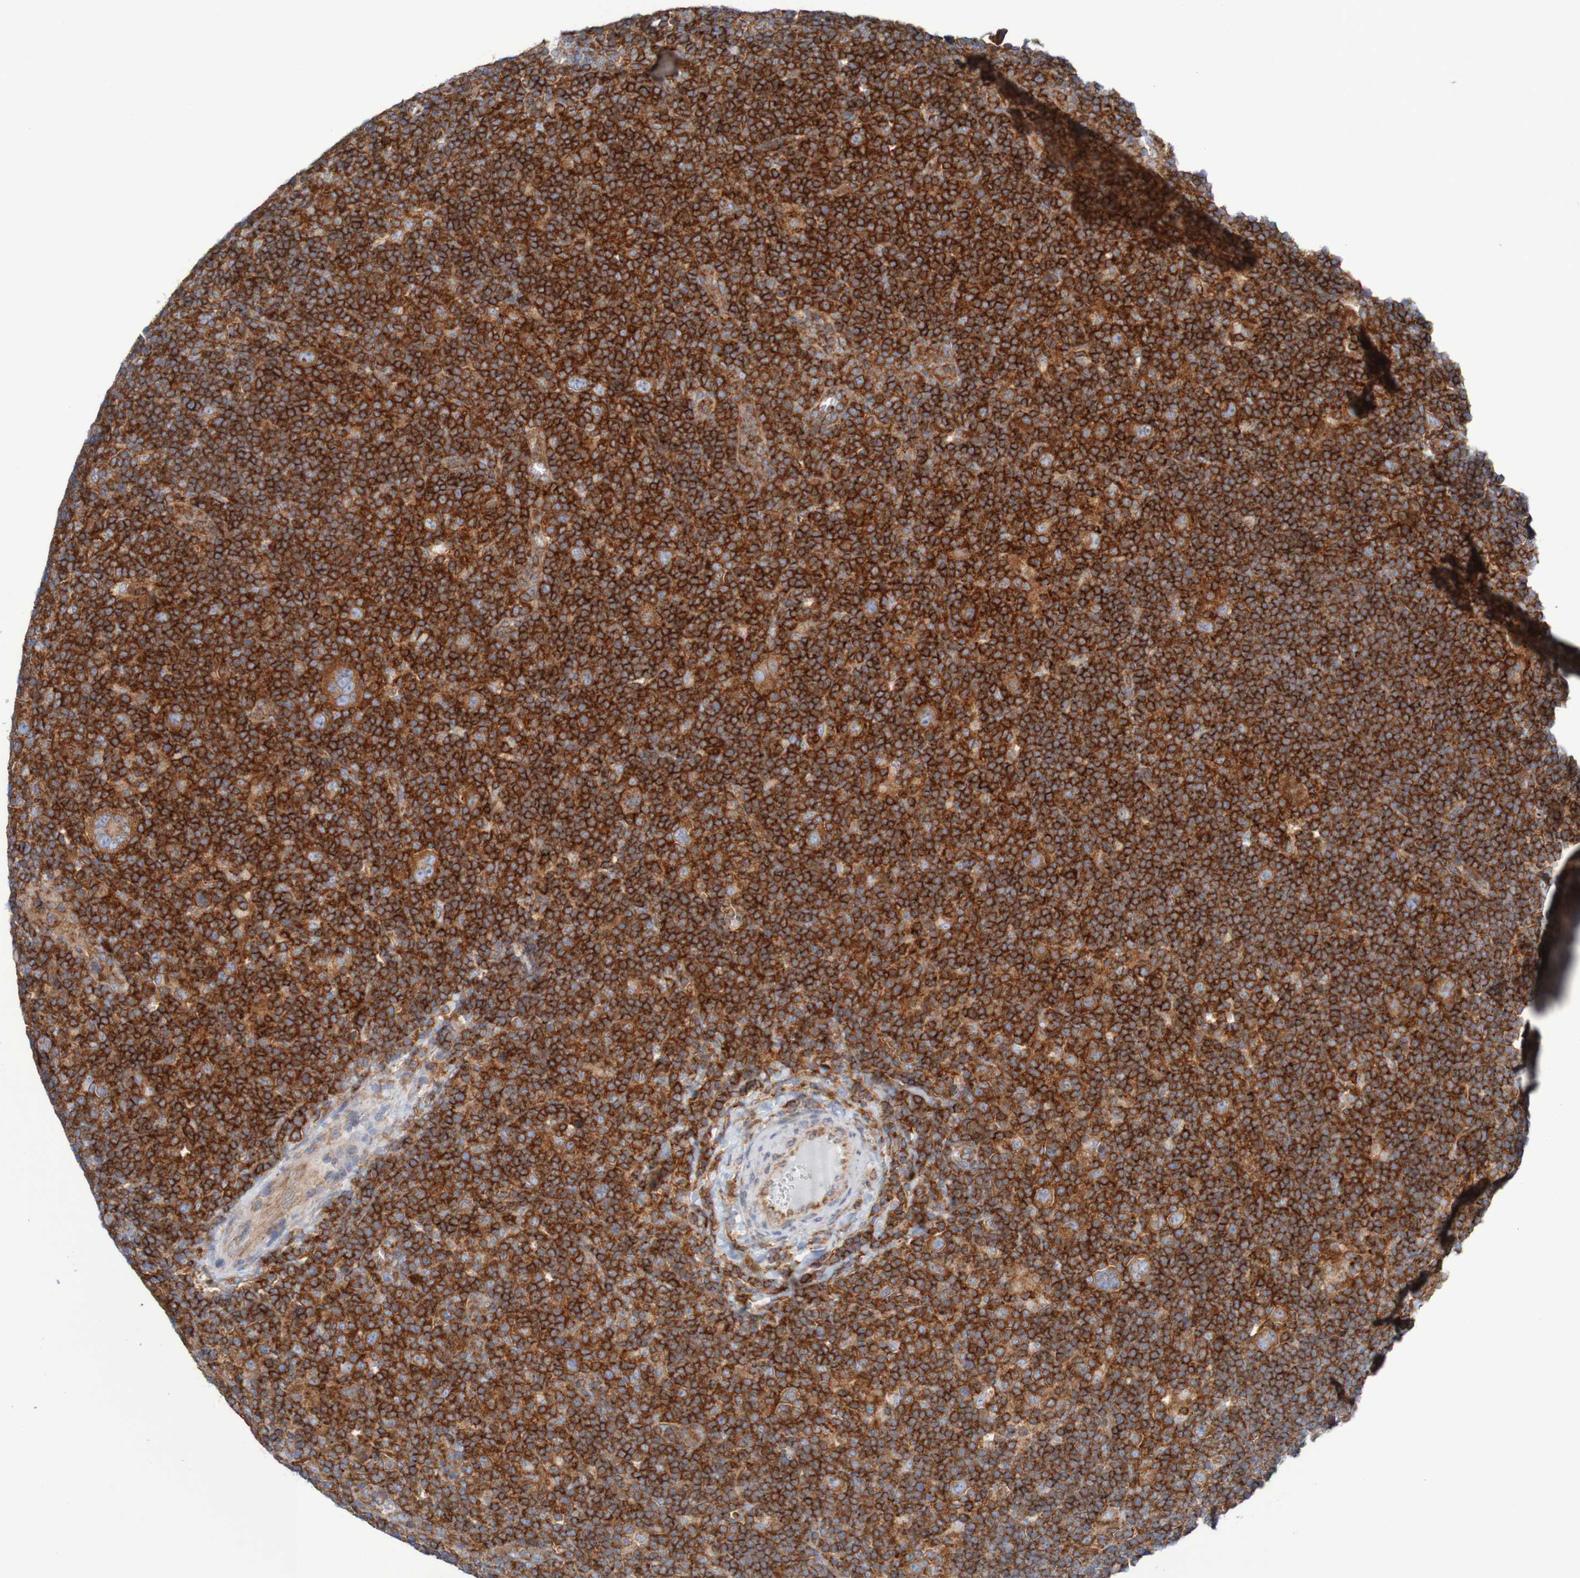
{"staining": {"intensity": "strong", "quantity": ">75%", "location": "cytoplasmic/membranous"}, "tissue": "lymphoma", "cell_type": "Tumor cells", "image_type": "cancer", "snomed": [{"axis": "morphology", "description": "Hodgkin's disease, NOS"}, {"axis": "topography", "description": "Lymph node"}], "caption": "IHC (DAB (3,3'-diaminobenzidine)) staining of human lymphoma demonstrates strong cytoplasmic/membranous protein positivity in about >75% of tumor cells.", "gene": "FXR2", "patient": {"sex": "female", "age": 57}}